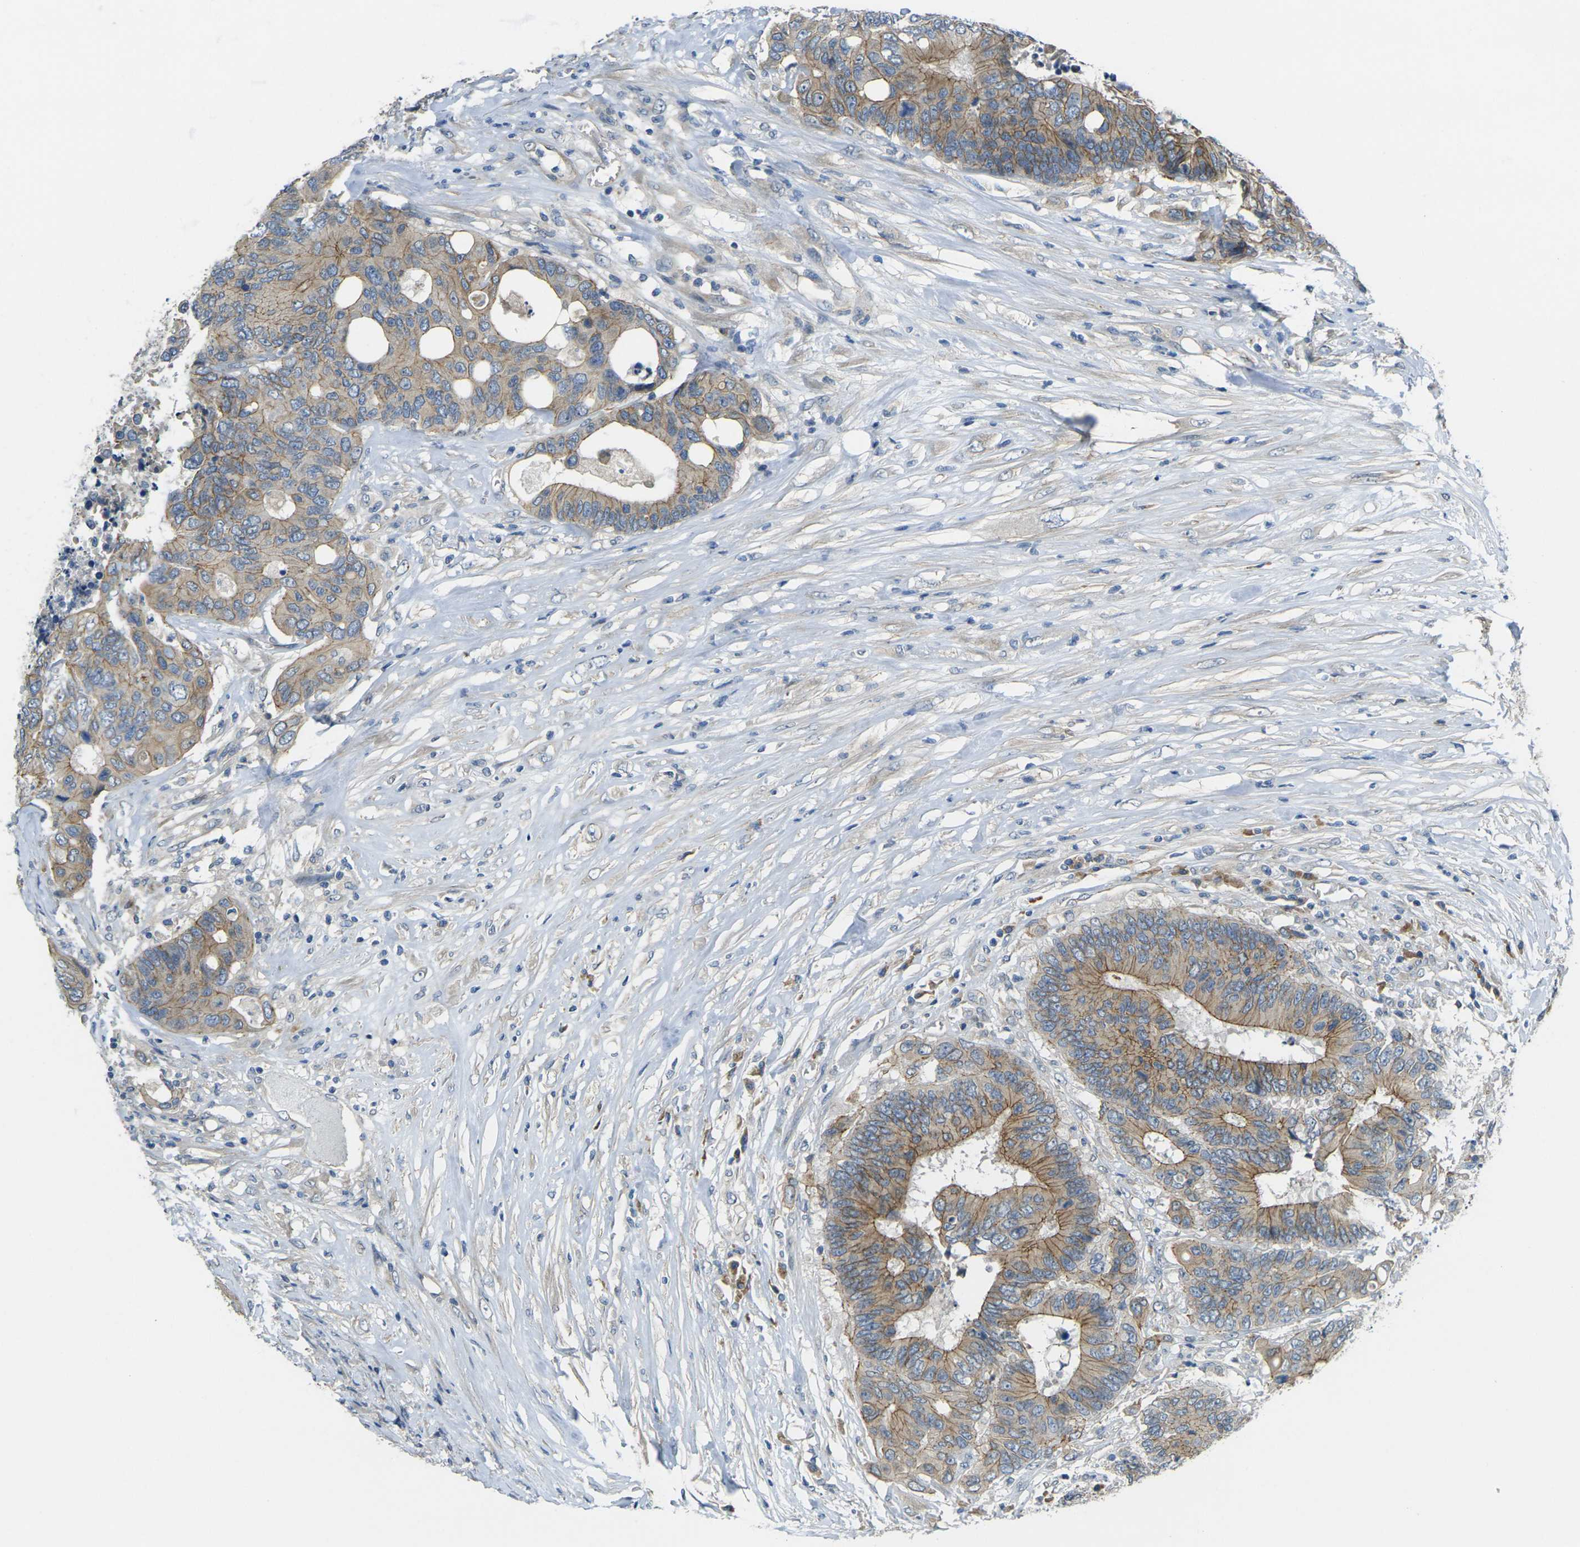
{"staining": {"intensity": "moderate", "quantity": ">75%", "location": "cytoplasmic/membranous"}, "tissue": "colorectal cancer", "cell_type": "Tumor cells", "image_type": "cancer", "snomed": [{"axis": "morphology", "description": "Adenocarcinoma, NOS"}, {"axis": "topography", "description": "Rectum"}], "caption": "About >75% of tumor cells in colorectal cancer reveal moderate cytoplasmic/membranous protein expression as visualized by brown immunohistochemical staining.", "gene": "RHBDD1", "patient": {"sex": "male", "age": 55}}